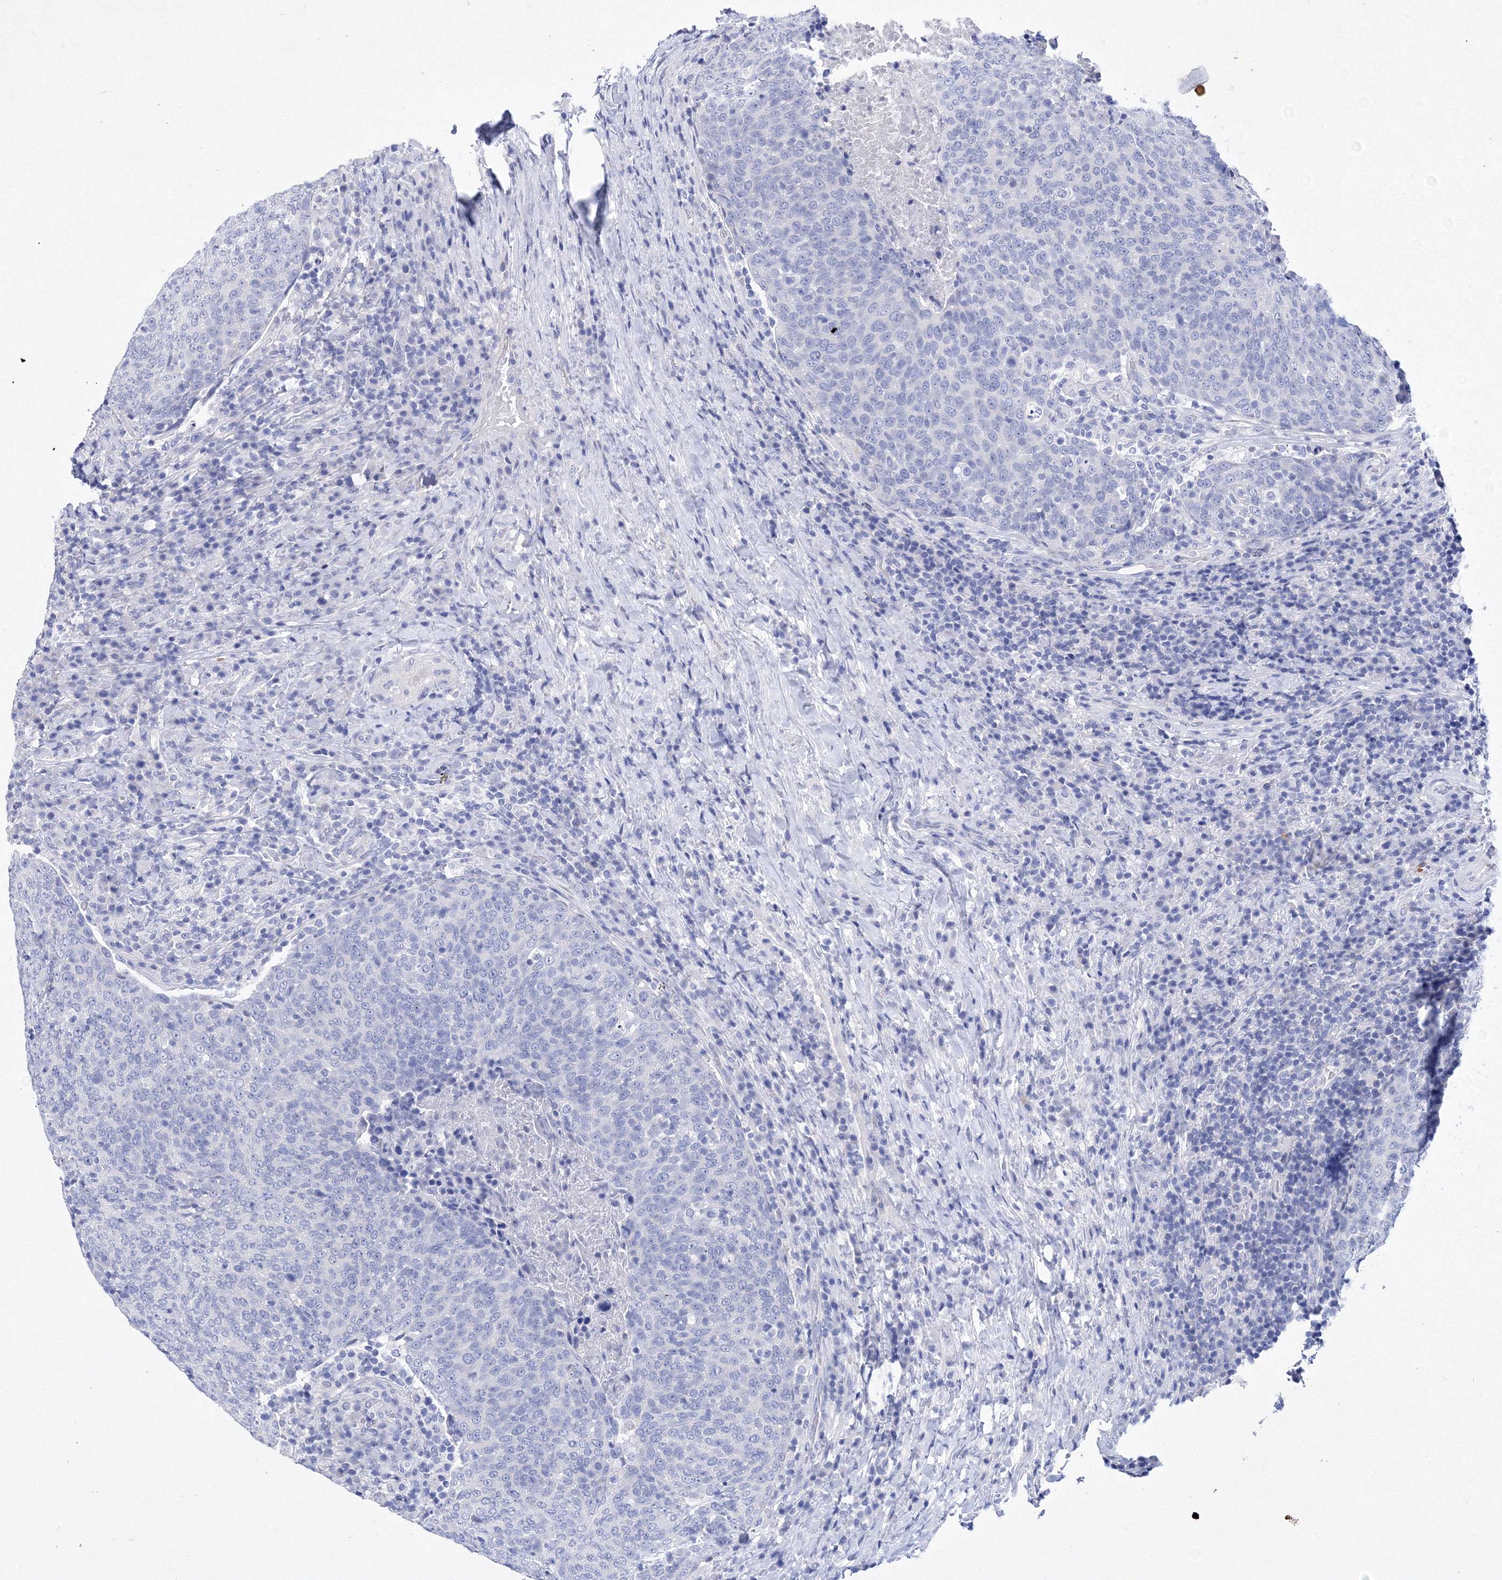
{"staining": {"intensity": "negative", "quantity": "none", "location": "none"}, "tissue": "head and neck cancer", "cell_type": "Tumor cells", "image_type": "cancer", "snomed": [{"axis": "morphology", "description": "Squamous cell carcinoma, NOS"}, {"axis": "morphology", "description": "Squamous cell carcinoma, metastatic, NOS"}, {"axis": "topography", "description": "Lymph node"}, {"axis": "topography", "description": "Head-Neck"}], "caption": "The immunohistochemistry (IHC) photomicrograph has no significant positivity in tumor cells of head and neck cancer (squamous cell carcinoma) tissue.", "gene": "GPN1", "patient": {"sex": "male", "age": 62}}